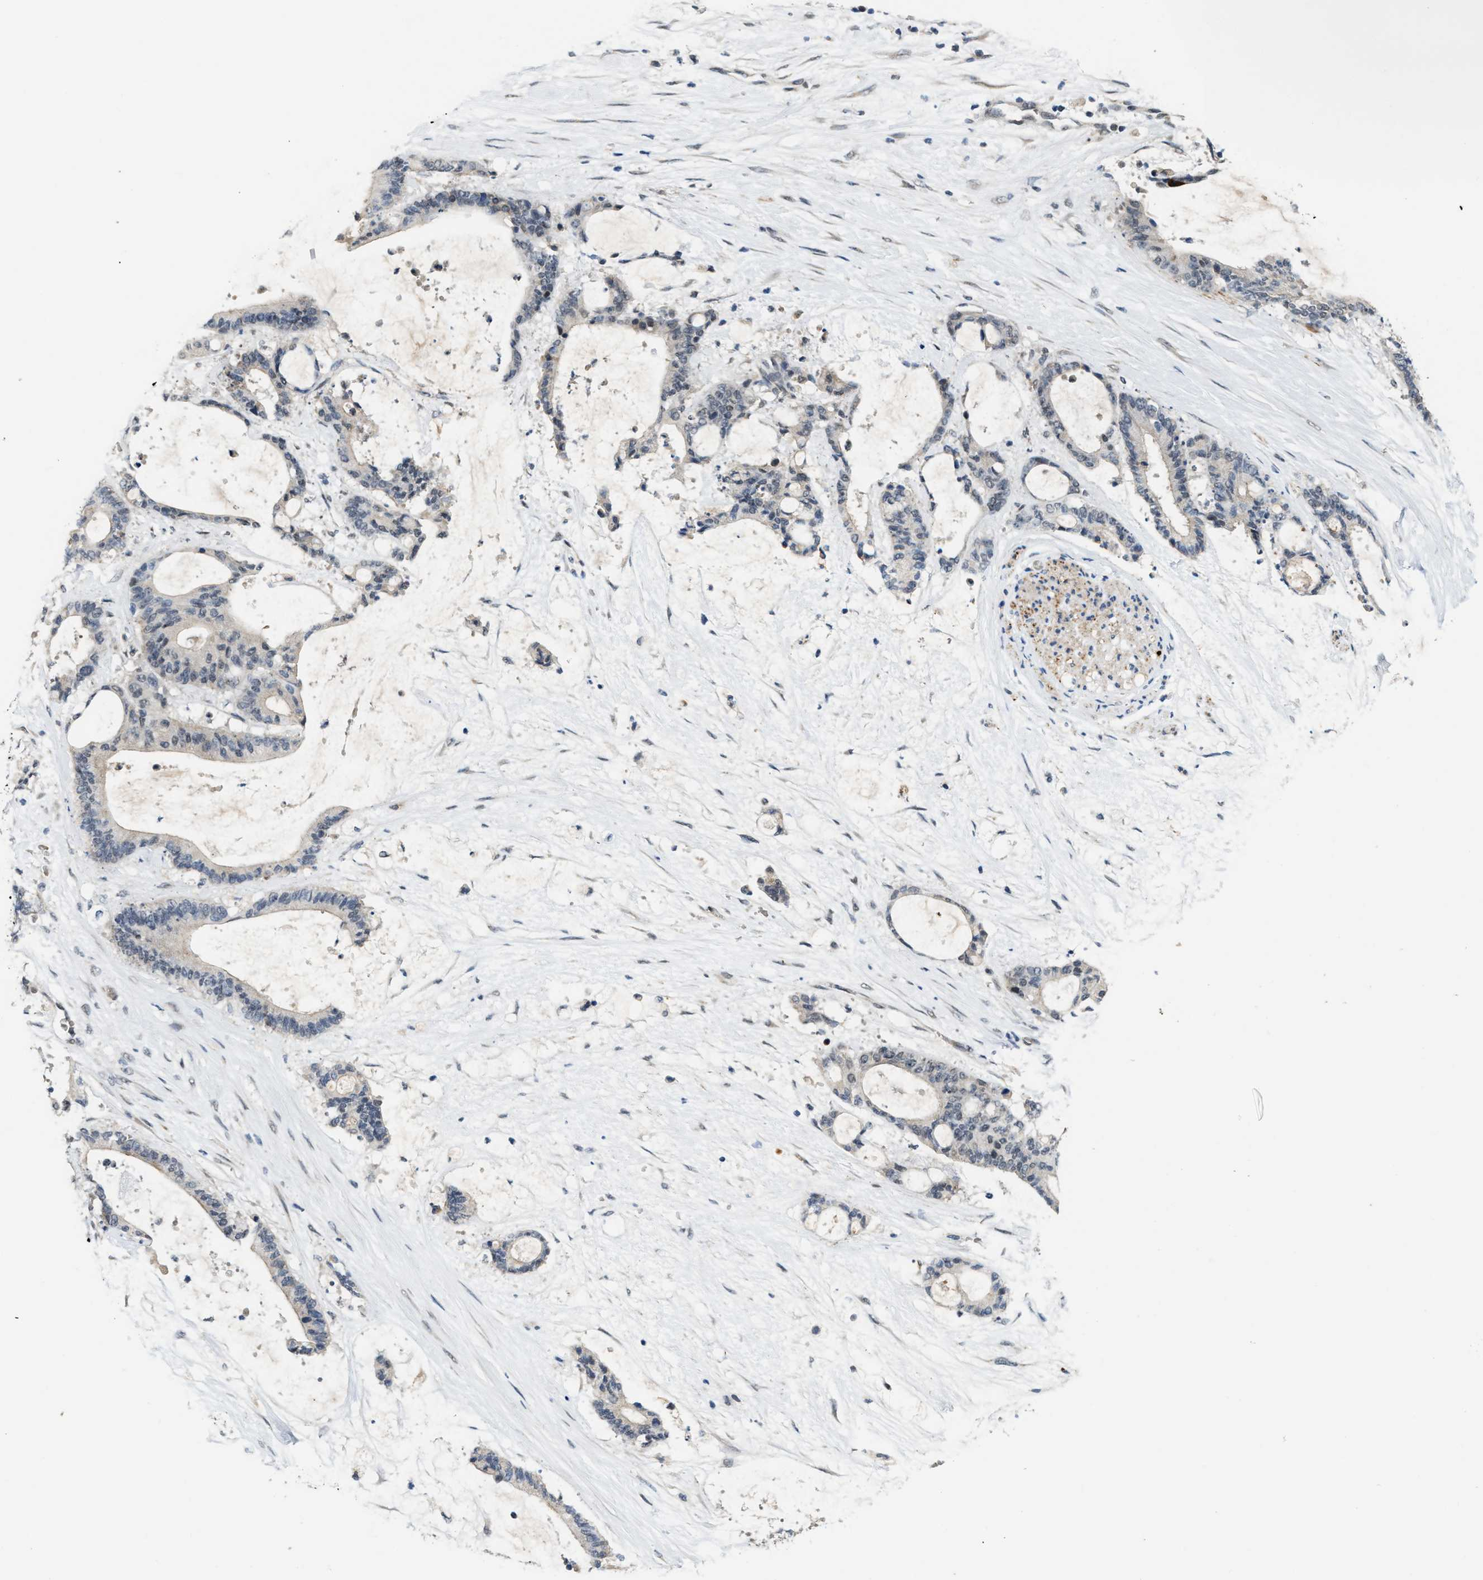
{"staining": {"intensity": "negative", "quantity": "none", "location": "none"}, "tissue": "liver cancer", "cell_type": "Tumor cells", "image_type": "cancer", "snomed": [{"axis": "morphology", "description": "Normal tissue, NOS"}, {"axis": "morphology", "description": "Cholangiocarcinoma"}, {"axis": "topography", "description": "Liver"}, {"axis": "topography", "description": "Peripheral nerve tissue"}], "caption": "DAB immunohistochemical staining of liver cancer displays no significant staining in tumor cells.", "gene": "KIF24", "patient": {"sex": "female", "age": 73}}